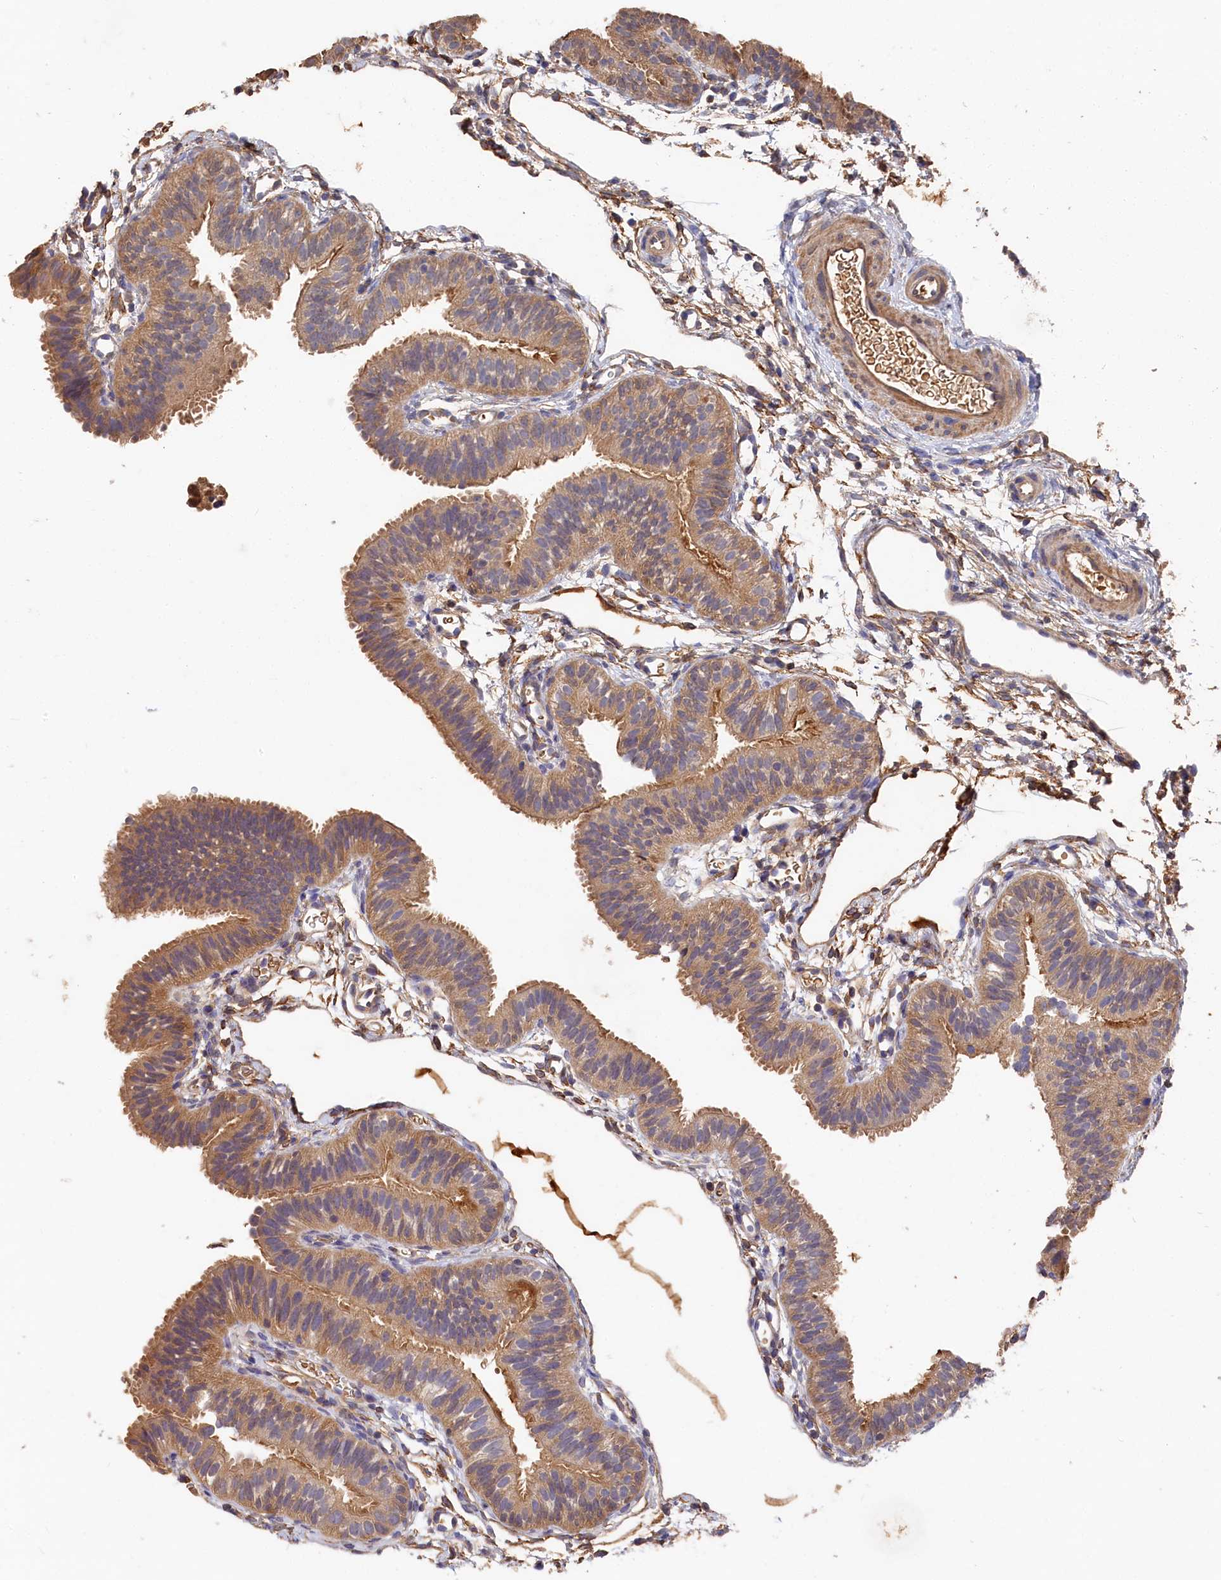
{"staining": {"intensity": "moderate", "quantity": ">75%", "location": "cytoplasmic/membranous"}, "tissue": "fallopian tube", "cell_type": "Glandular cells", "image_type": "normal", "snomed": [{"axis": "morphology", "description": "Normal tissue, NOS"}, {"axis": "topography", "description": "Fallopian tube"}], "caption": "Immunohistochemical staining of benign human fallopian tube demonstrates moderate cytoplasmic/membranous protein positivity in about >75% of glandular cells.", "gene": "DHRS11", "patient": {"sex": "female", "age": 35}}